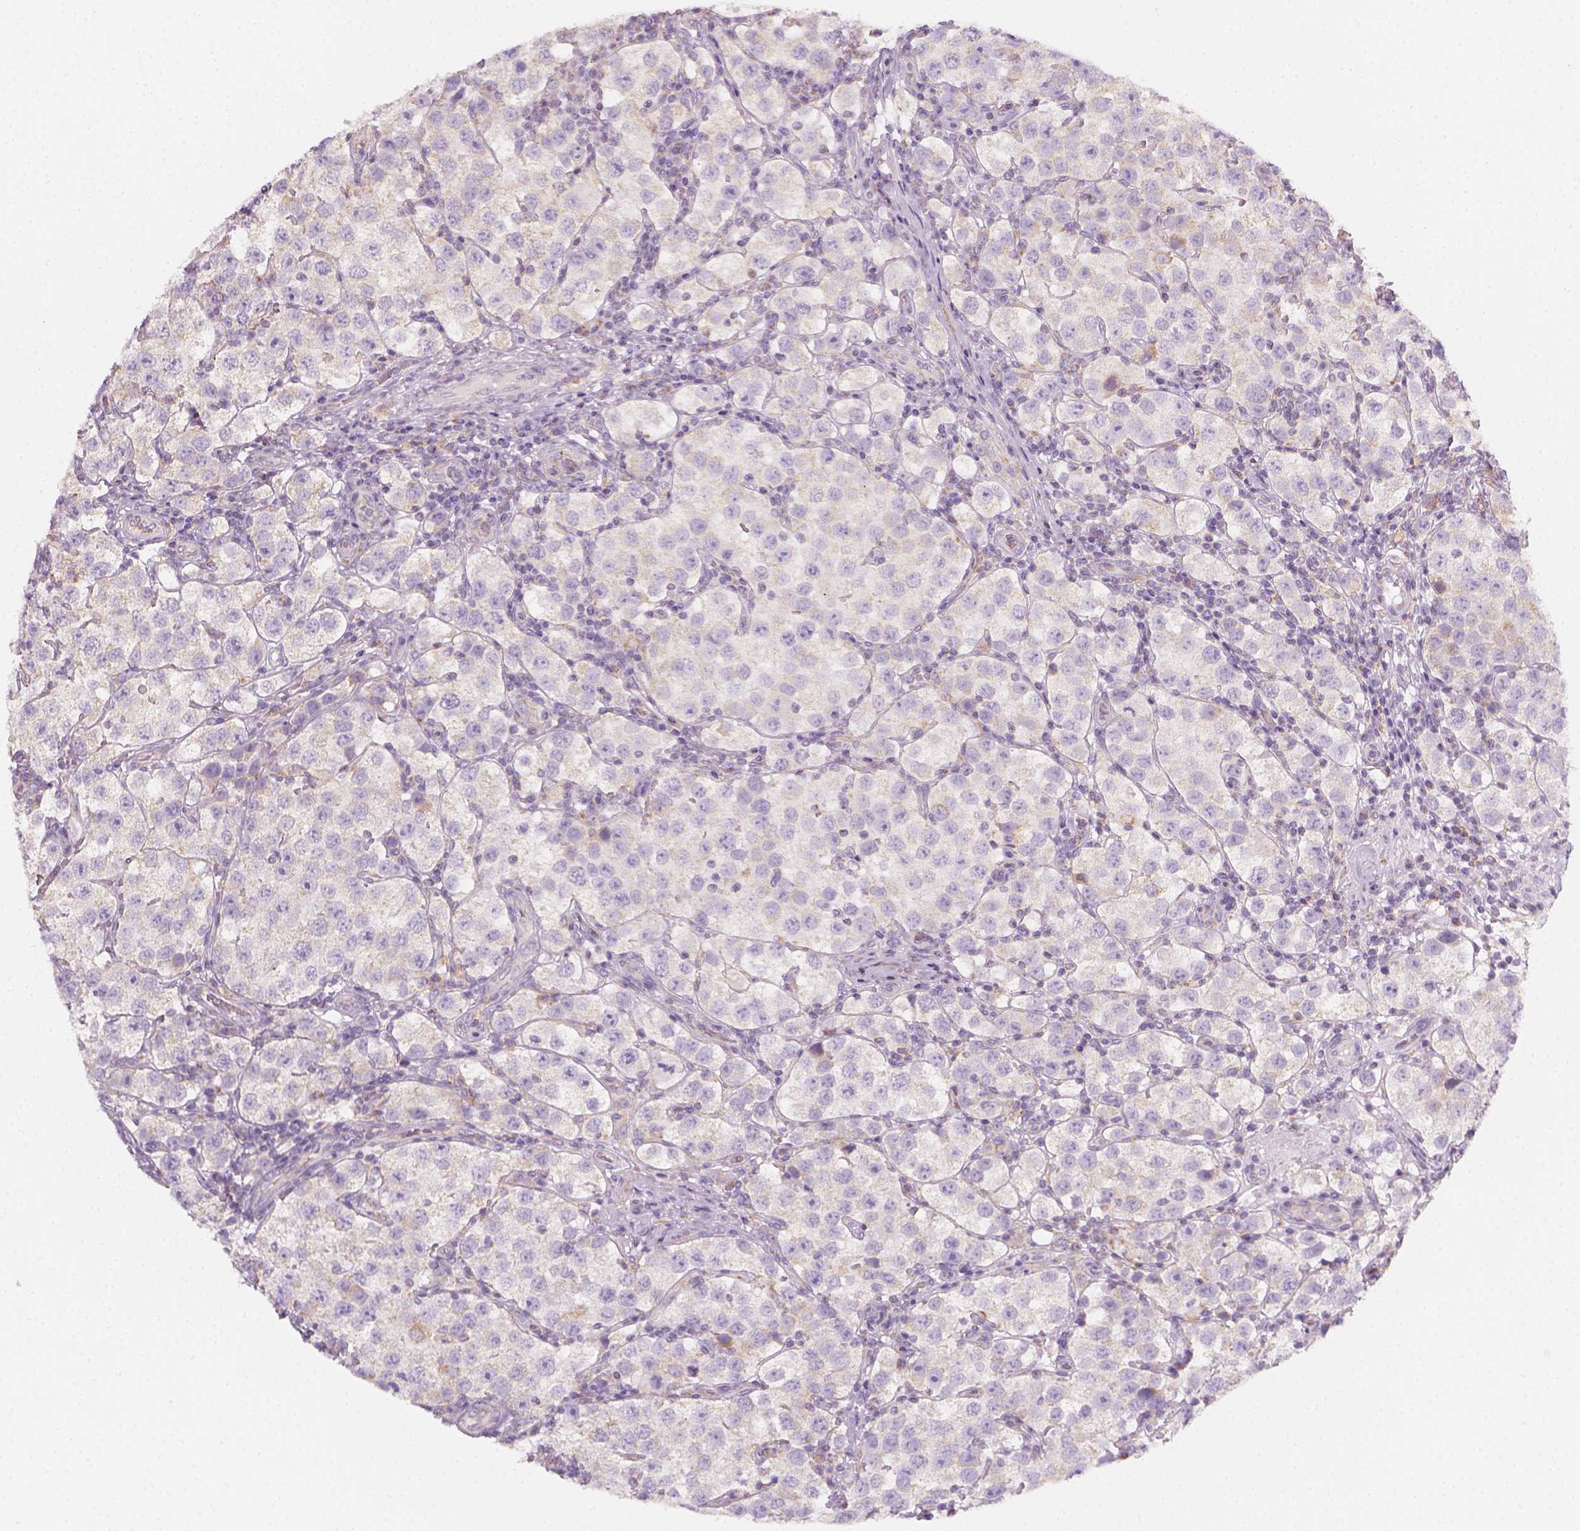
{"staining": {"intensity": "weak", "quantity": "<25%", "location": "cytoplasmic/membranous"}, "tissue": "testis cancer", "cell_type": "Tumor cells", "image_type": "cancer", "snomed": [{"axis": "morphology", "description": "Seminoma, NOS"}, {"axis": "topography", "description": "Testis"}], "caption": "The immunohistochemistry (IHC) micrograph has no significant expression in tumor cells of testis cancer (seminoma) tissue.", "gene": "AWAT2", "patient": {"sex": "male", "age": 37}}